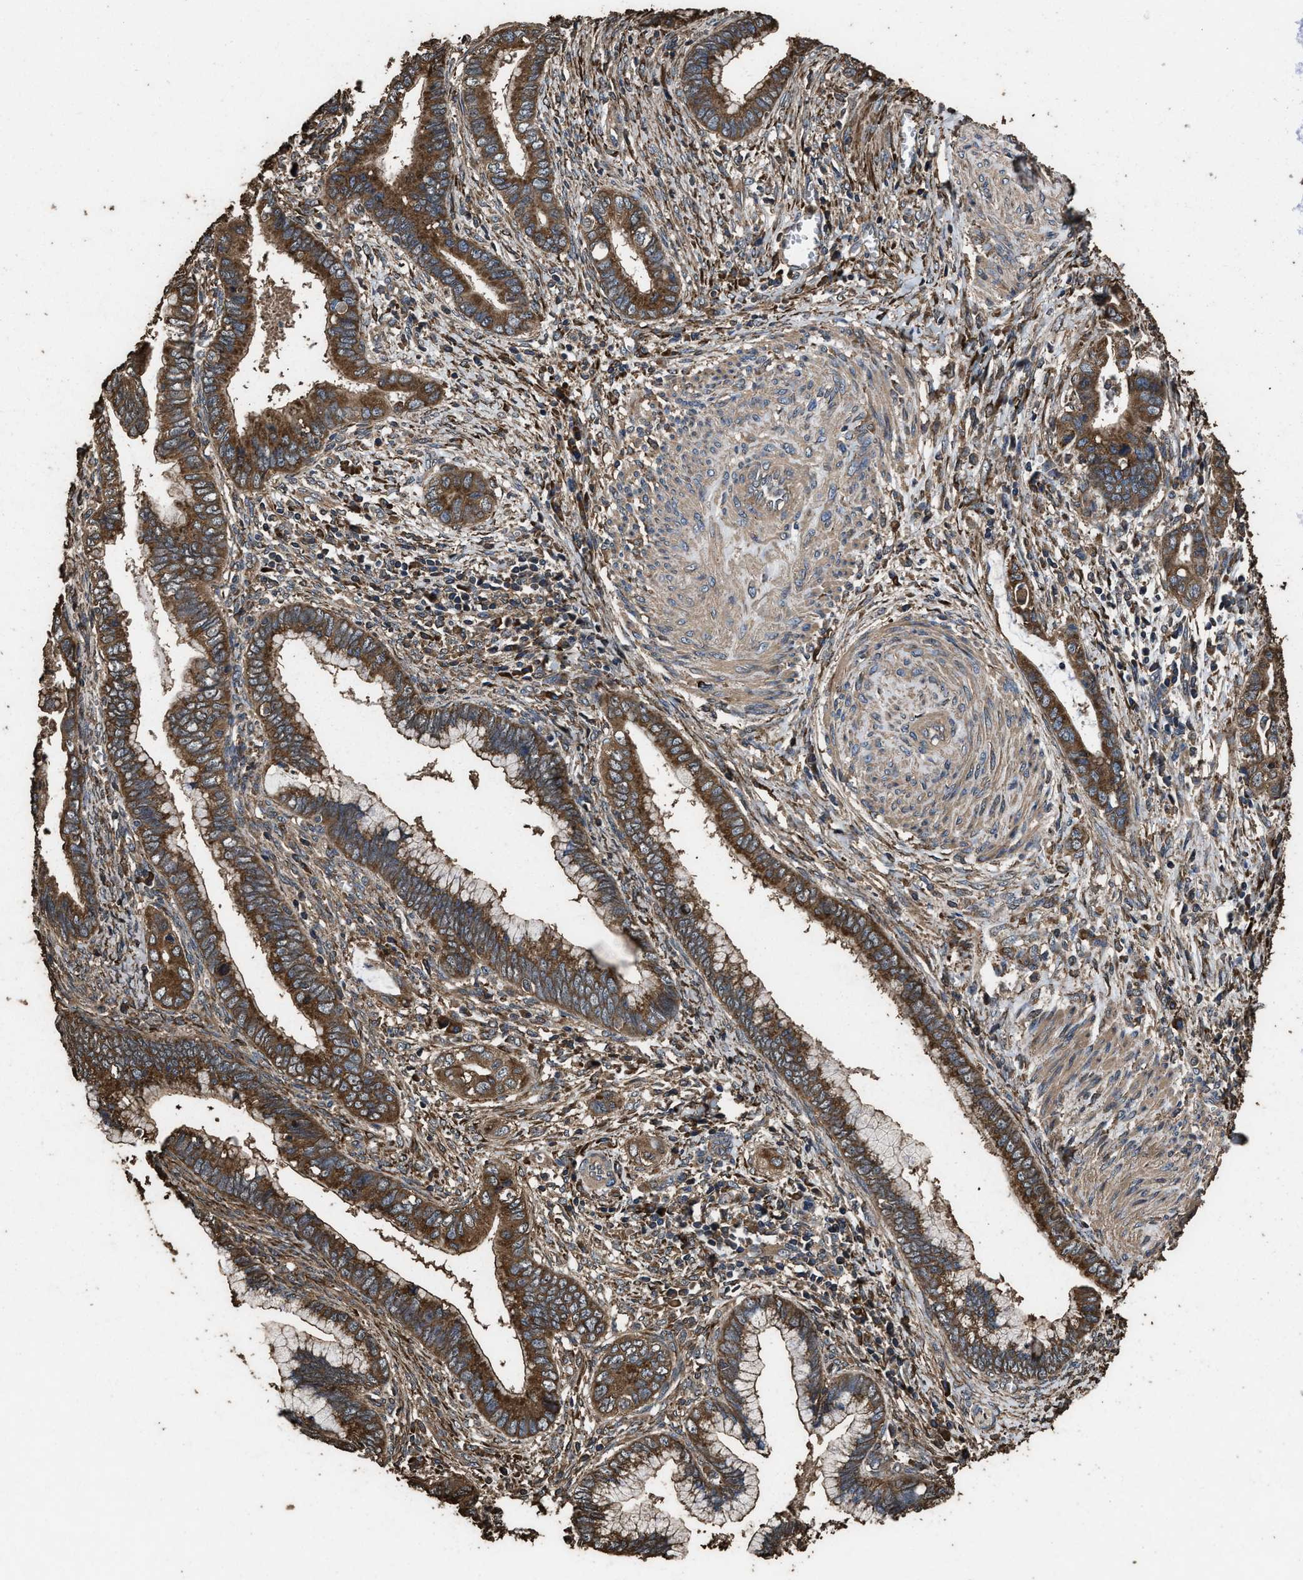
{"staining": {"intensity": "strong", "quantity": ">75%", "location": "cytoplasmic/membranous"}, "tissue": "cervical cancer", "cell_type": "Tumor cells", "image_type": "cancer", "snomed": [{"axis": "morphology", "description": "Adenocarcinoma, NOS"}, {"axis": "topography", "description": "Cervix"}], "caption": "Immunohistochemical staining of cervical cancer (adenocarcinoma) displays high levels of strong cytoplasmic/membranous protein staining in about >75% of tumor cells.", "gene": "ZMYND19", "patient": {"sex": "female", "age": 44}}